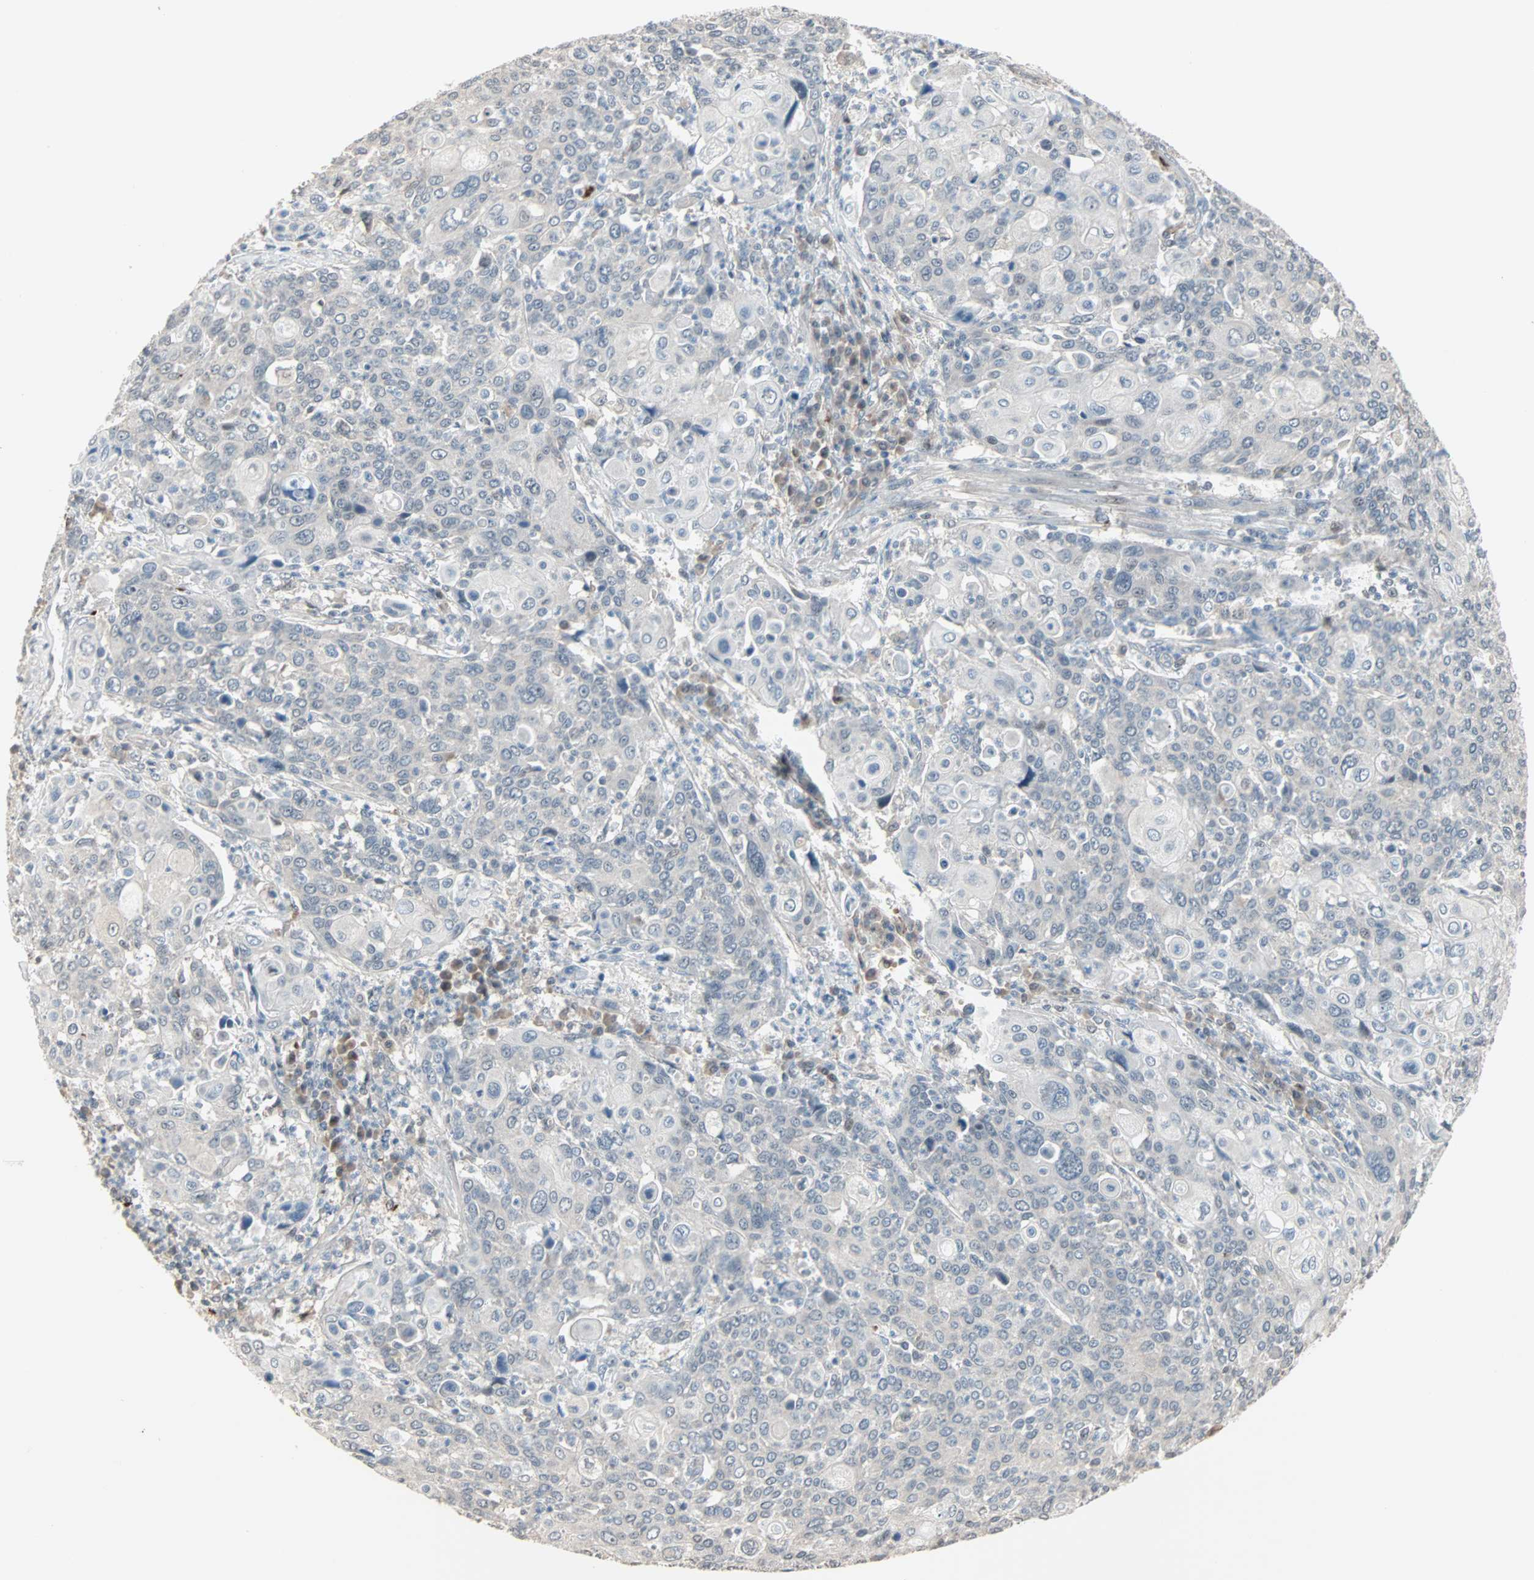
{"staining": {"intensity": "weak", "quantity": "<25%", "location": "cytoplasmic/membranous"}, "tissue": "cervical cancer", "cell_type": "Tumor cells", "image_type": "cancer", "snomed": [{"axis": "morphology", "description": "Squamous cell carcinoma, NOS"}, {"axis": "topography", "description": "Cervix"}], "caption": "The IHC photomicrograph has no significant expression in tumor cells of cervical cancer (squamous cell carcinoma) tissue.", "gene": "KDM4A", "patient": {"sex": "female", "age": 40}}